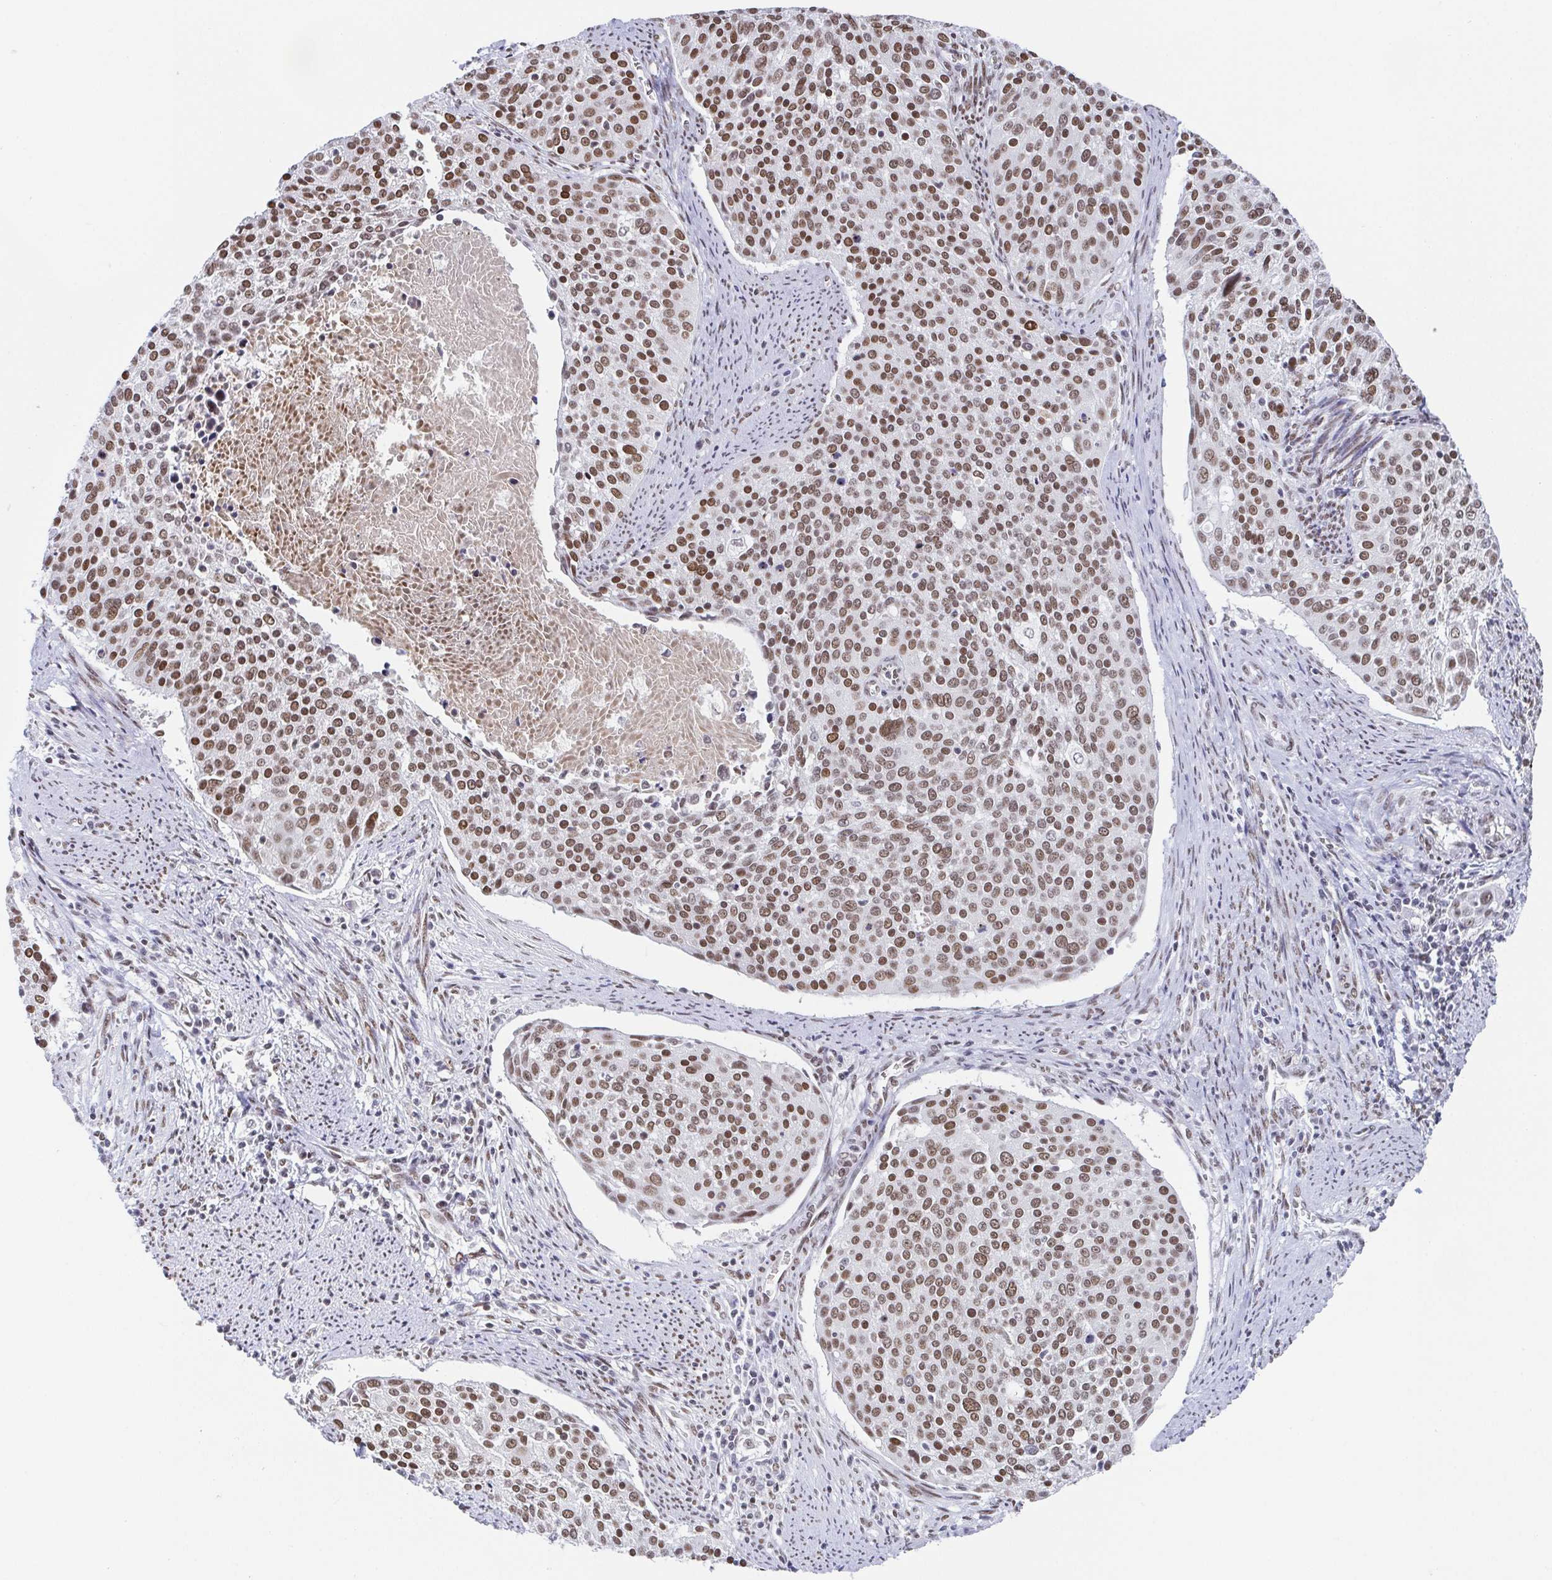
{"staining": {"intensity": "negative", "quantity": "none", "location": "none"}, "tissue": "cervical cancer", "cell_type": "Tumor cells", "image_type": "cancer", "snomed": [{"axis": "morphology", "description": "Squamous cell carcinoma, NOS"}, {"axis": "topography", "description": "Cervix"}], "caption": "This is an immunohistochemistry image of human cervical cancer. There is no expression in tumor cells.", "gene": "SLC7A10", "patient": {"sex": "female", "age": 39}}